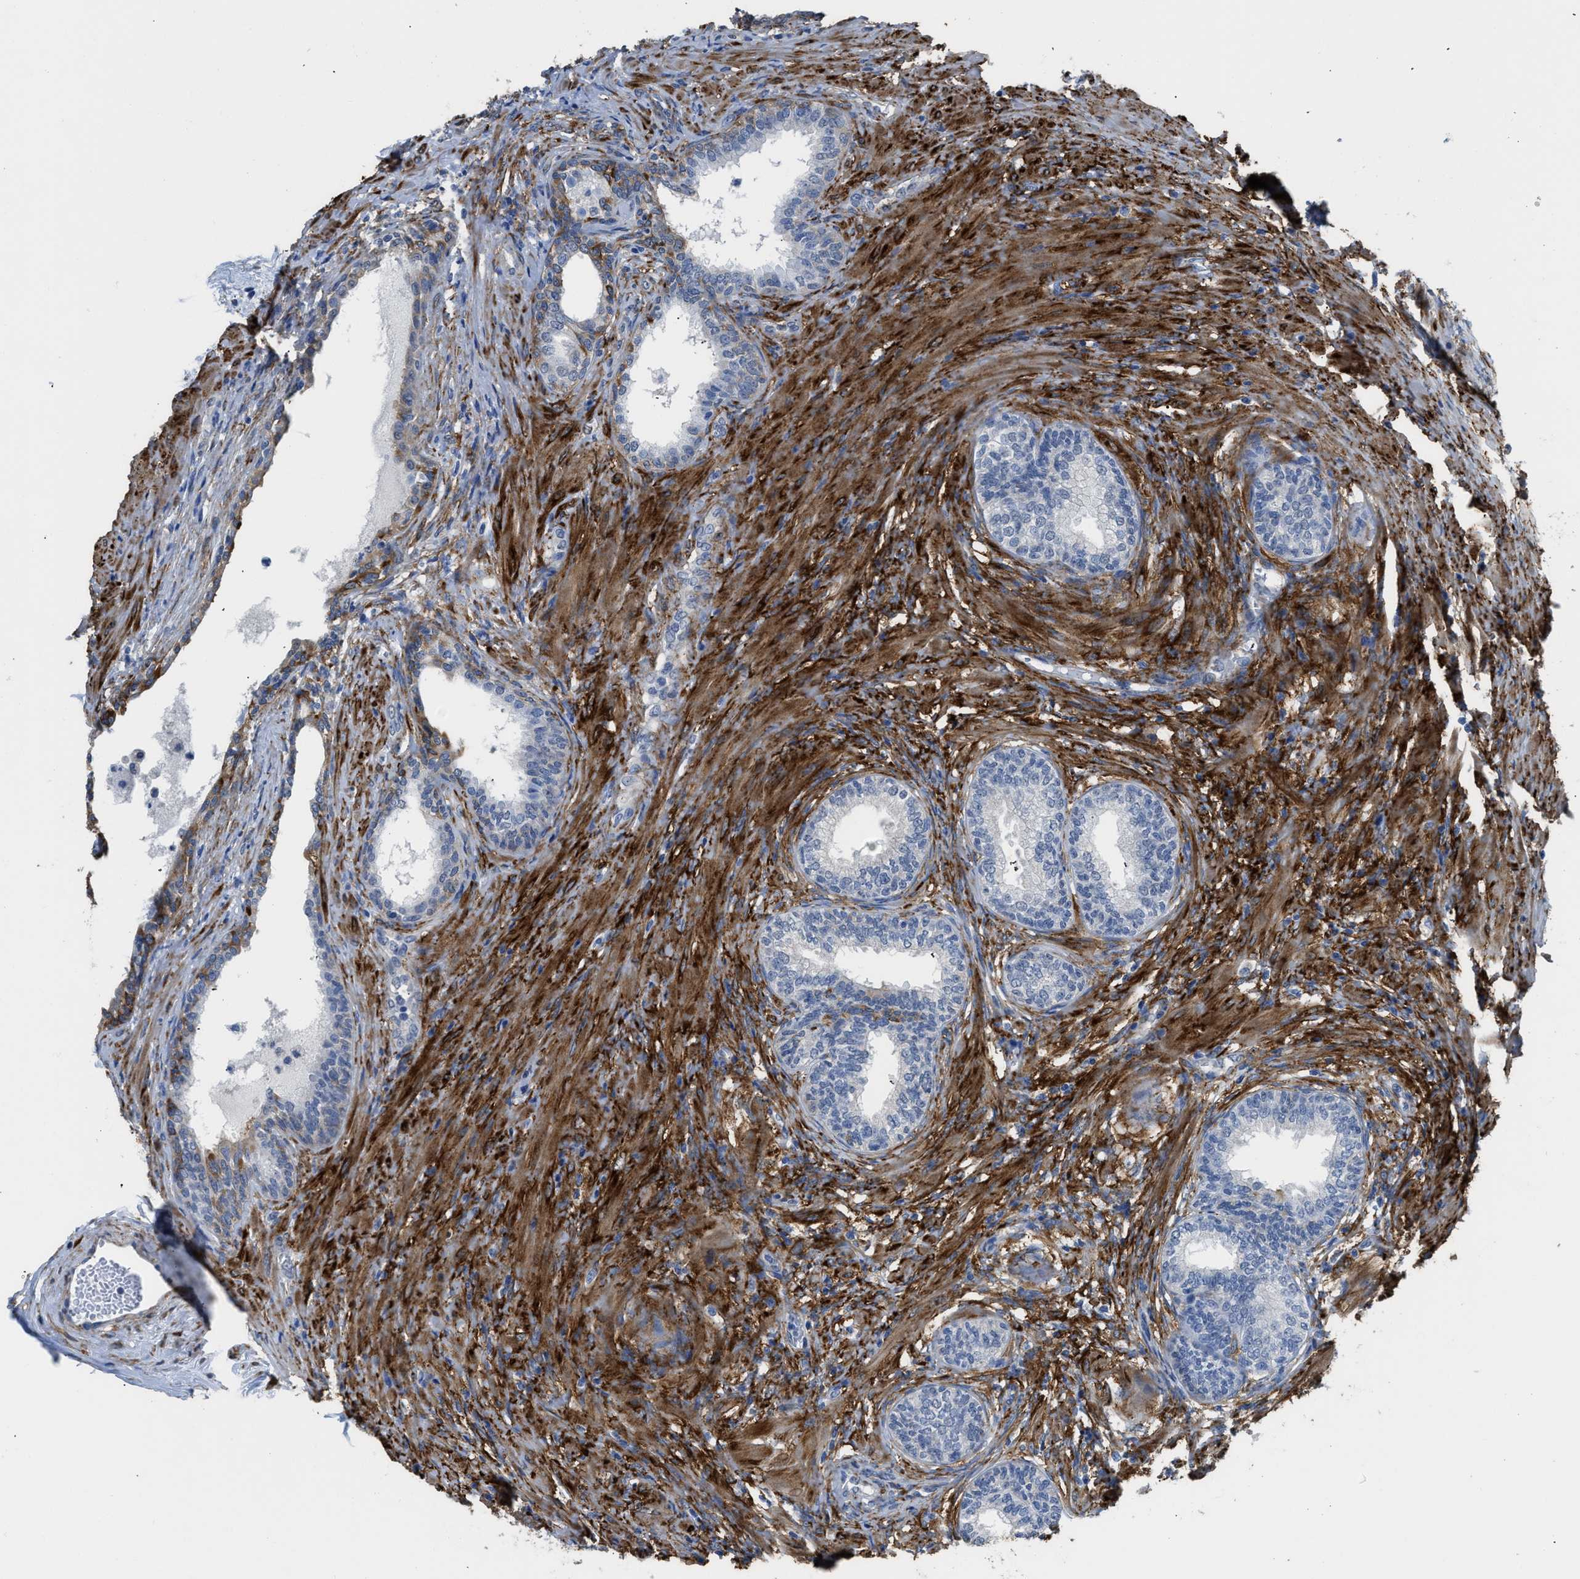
{"staining": {"intensity": "moderate", "quantity": "<25%", "location": "cytoplasmic/membranous"}, "tissue": "prostate", "cell_type": "Glandular cells", "image_type": "normal", "snomed": [{"axis": "morphology", "description": "Normal tissue, NOS"}, {"axis": "topography", "description": "Prostate"}], "caption": "A brown stain highlights moderate cytoplasmic/membranous staining of a protein in glandular cells of normal human prostate. The protein of interest is stained brown, and the nuclei are stained in blue (DAB IHC with brightfield microscopy, high magnification).", "gene": "ZSWIM5", "patient": {"sex": "male", "age": 76}}